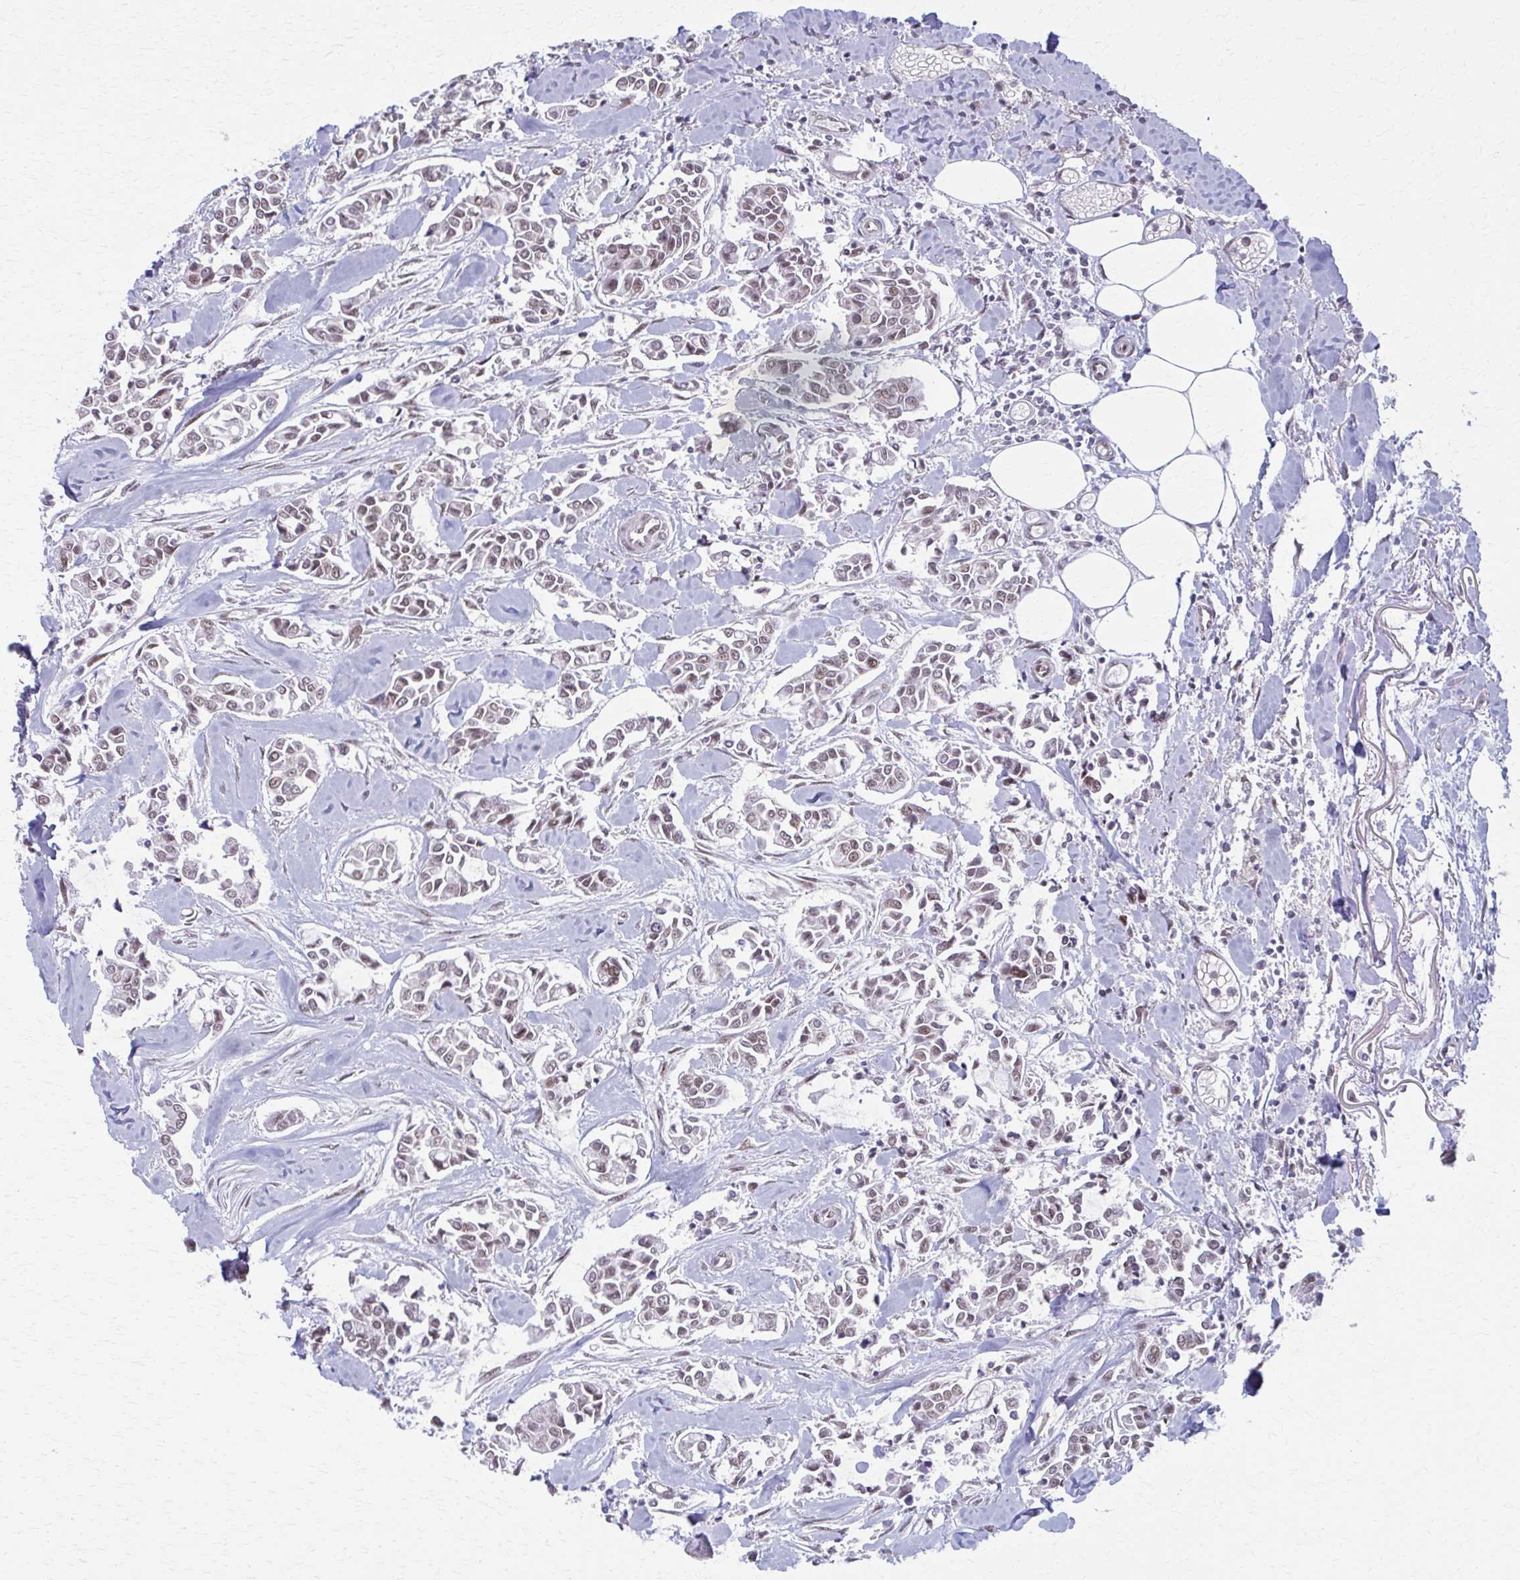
{"staining": {"intensity": "weak", "quantity": ">75%", "location": "nuclear"}, "tissue": "breast cancer", "cell_type": "Tumor cells", "image_type": "cancer", "snomed": [{"axis": "morphology", "description": "Duct carcinoma"}, {"axis": "topography", "description": "Breast"}], "caption": "Protein expression analysis of human breast cancer (infiltrating ductal carcinoma) reveals weak nuclear expression in about >75% of tumor cells. Immunohistochemistry stains the protein of interest in brown and the nuclei are stained blue.", "gene": "SETBP1", "patient": {"sex": "female", "age": 84}}